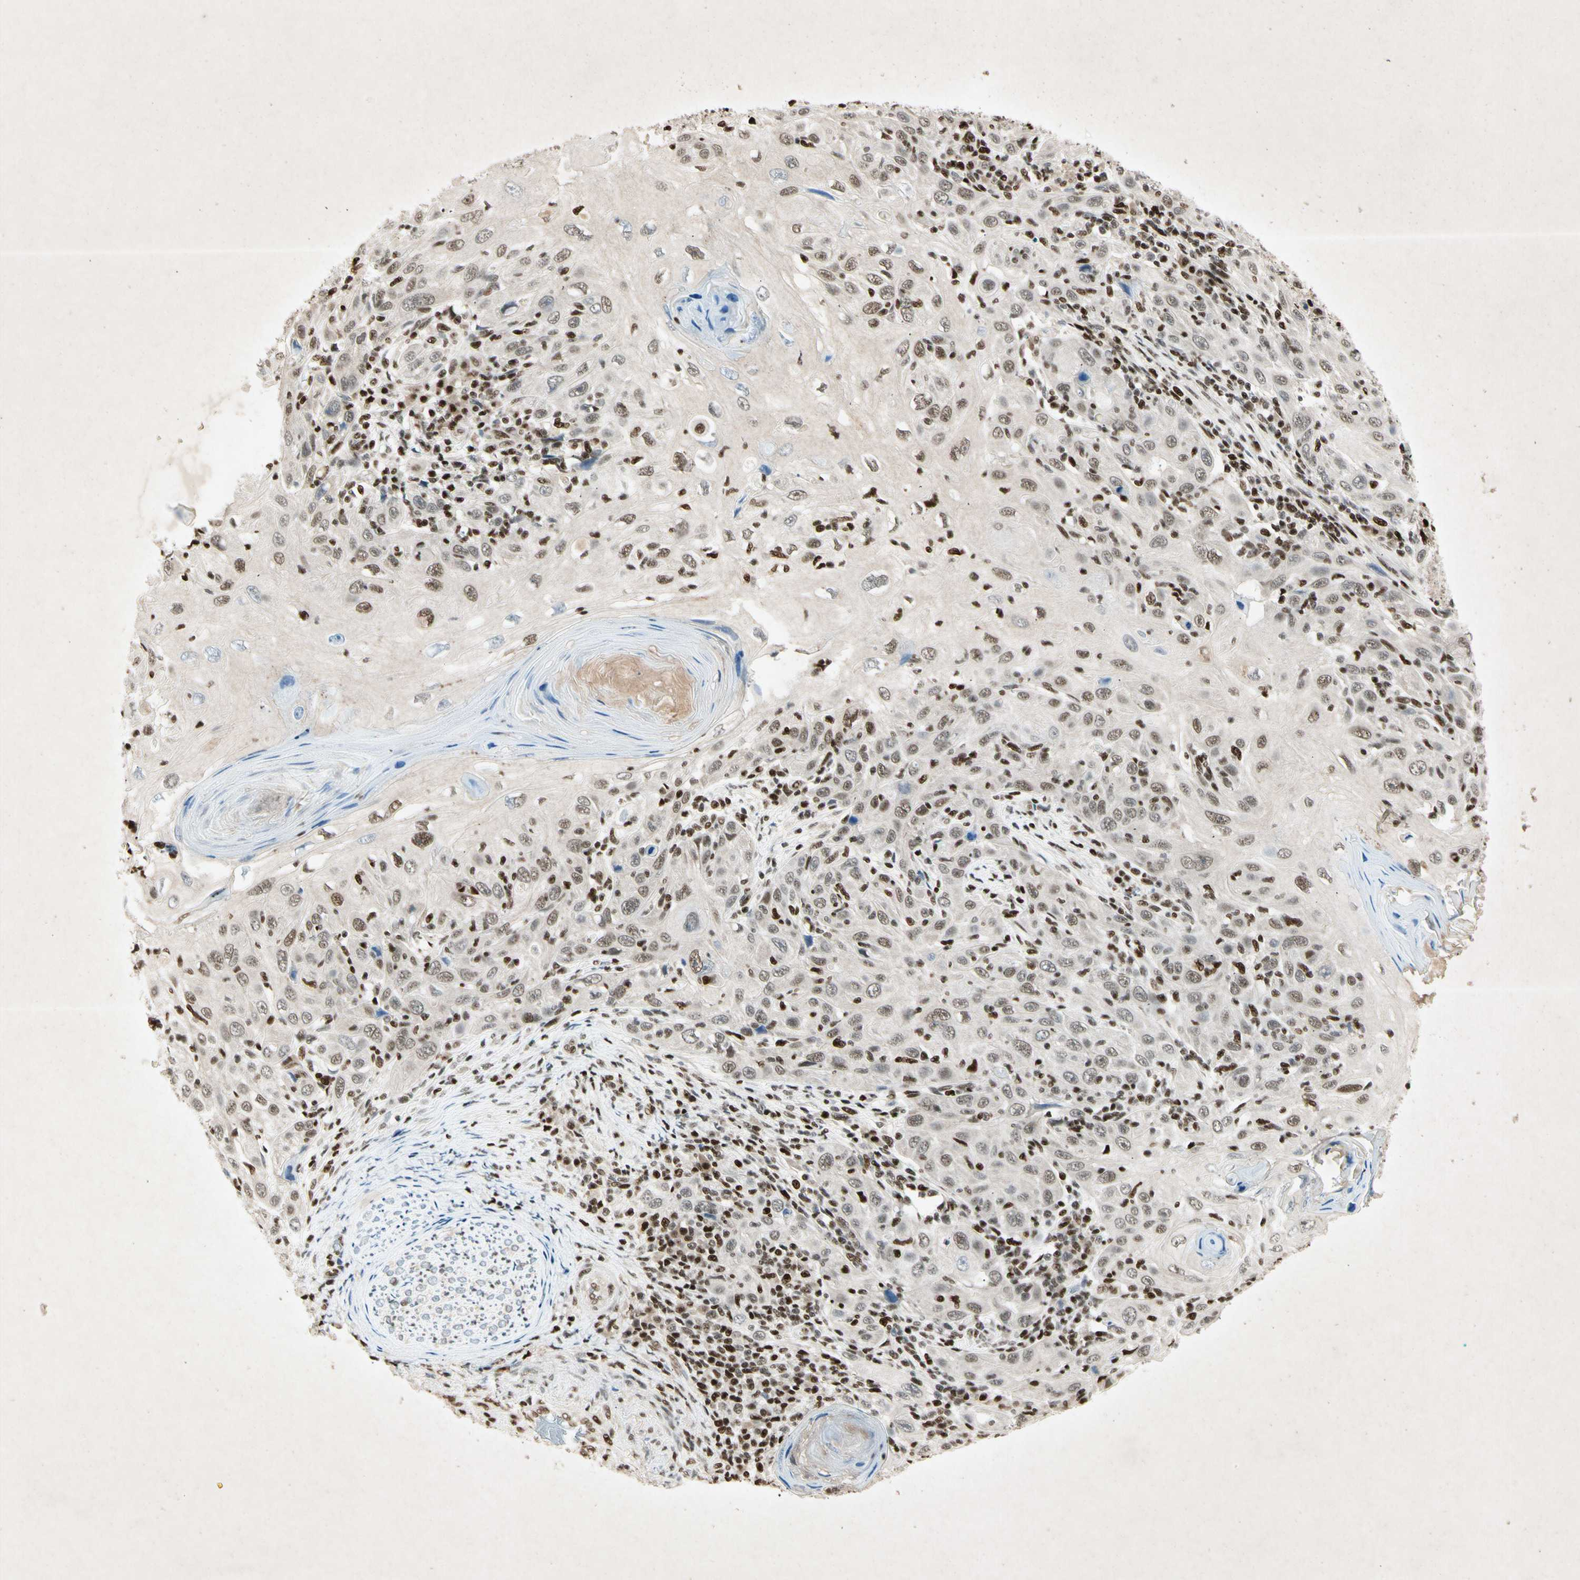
{"staining": {"intensity": "moderate", "quantity": ">75%", "location": "nuclear"}, "tissue": "skin cancer", "cell_type": "Tumor cells", "image_type": "cancer", "snomed": [{"axis": "morphology", "description": "Squamous cell carcinoma, NOS"}, {"axis": "topography", "description": "Skin"}], "caption": "Moderate nuclear protein staining is appreciated in about >75% of tumor cells in skin squamous cell carcinoma.", "gene": "RNF43", "patient": {"sex": "female", "age": 88}}